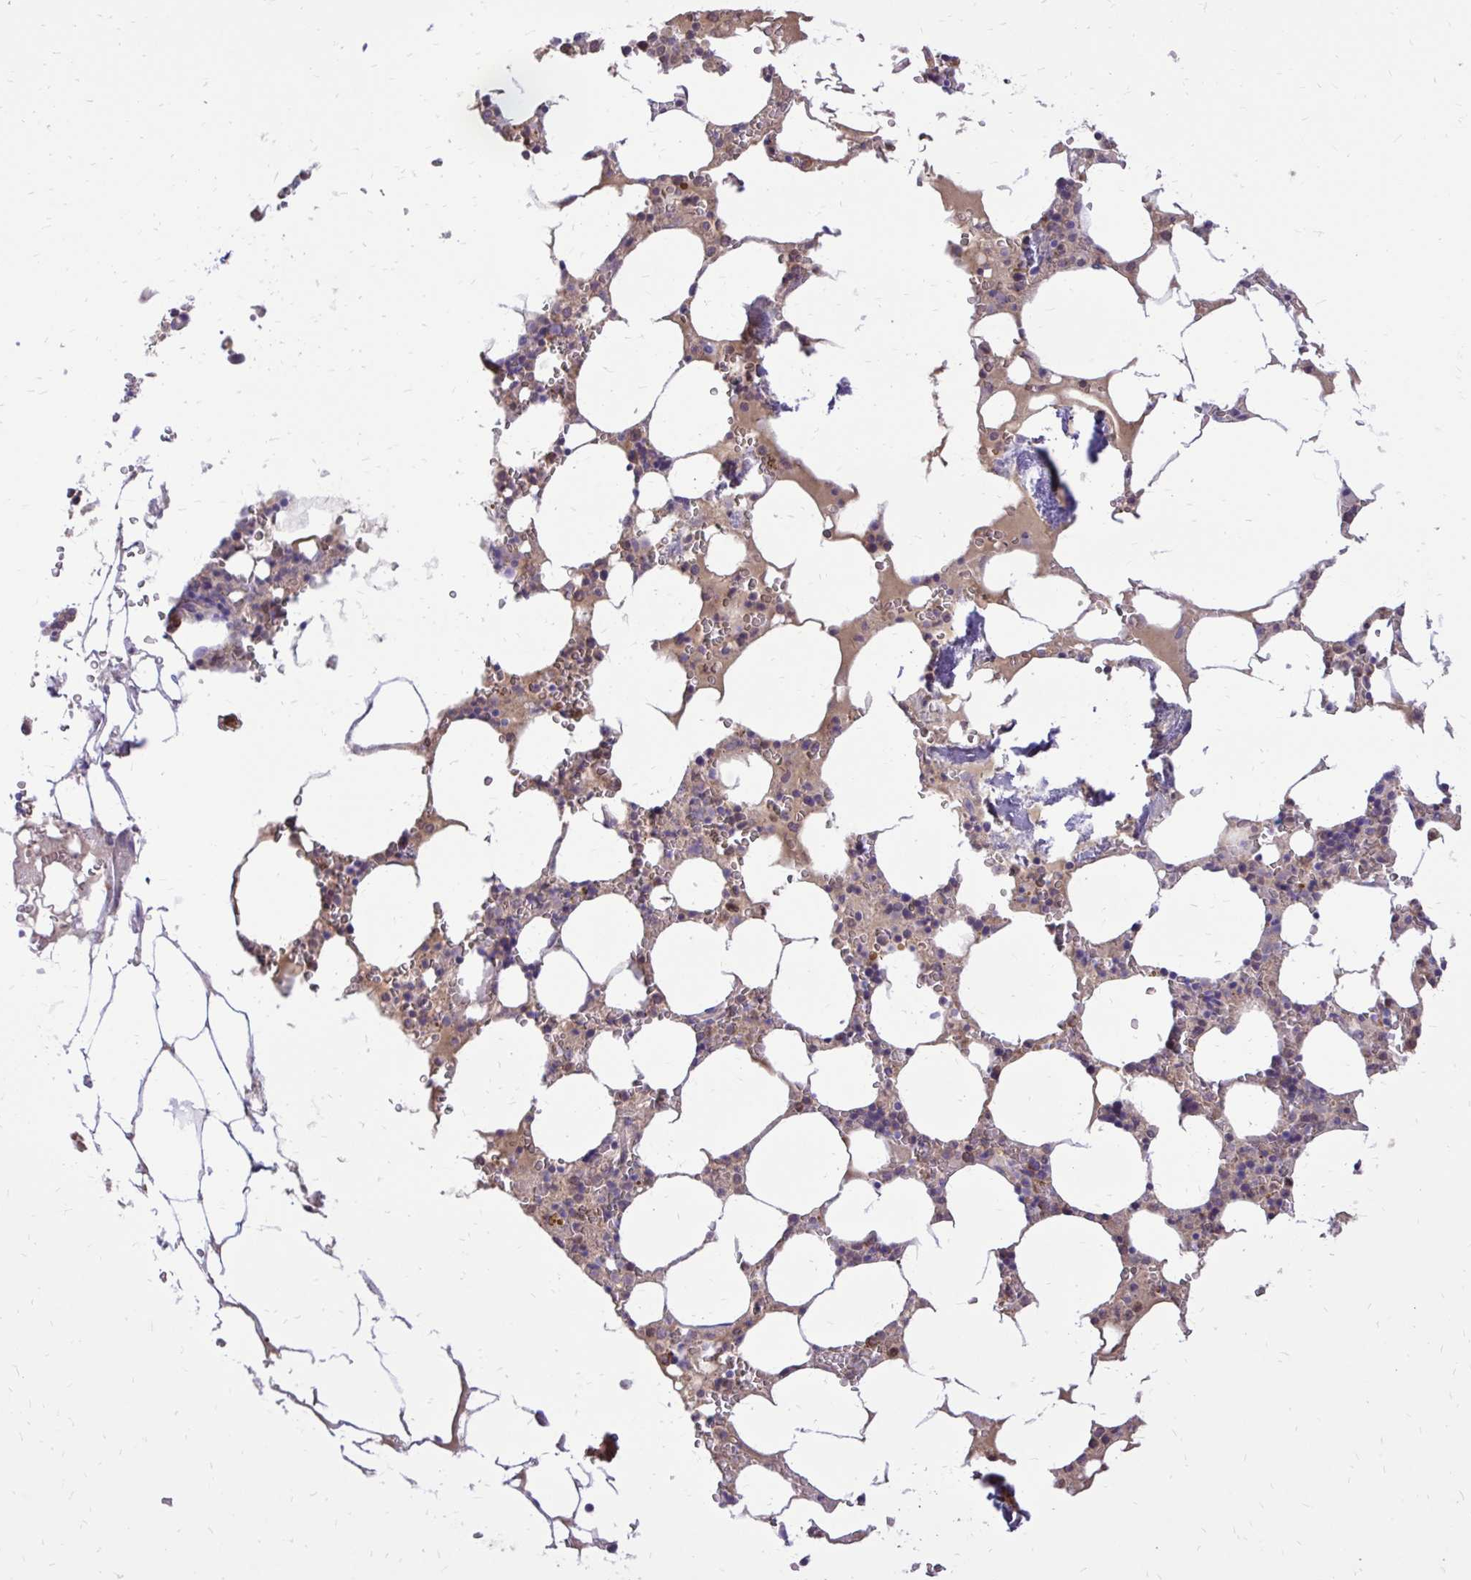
{"staining": {"intensity": "negative", "quantity": "none", "location": "none"}, "tissue": "bone marrow", "cell_type": "Hematopoietic cells", "image_type": "normal", "snomed": [{"axis": "morphology", "description": "Normal tissue, NOS"}, {"axis": "topography", "description": "Bone marrow"}], "caption": "Immunohistochemical staining of benign bone marrow demonstrates no significant expression in hematopoietic cells.", "gene": "CAT", "patient": {"sex": "male", "age": 64}}